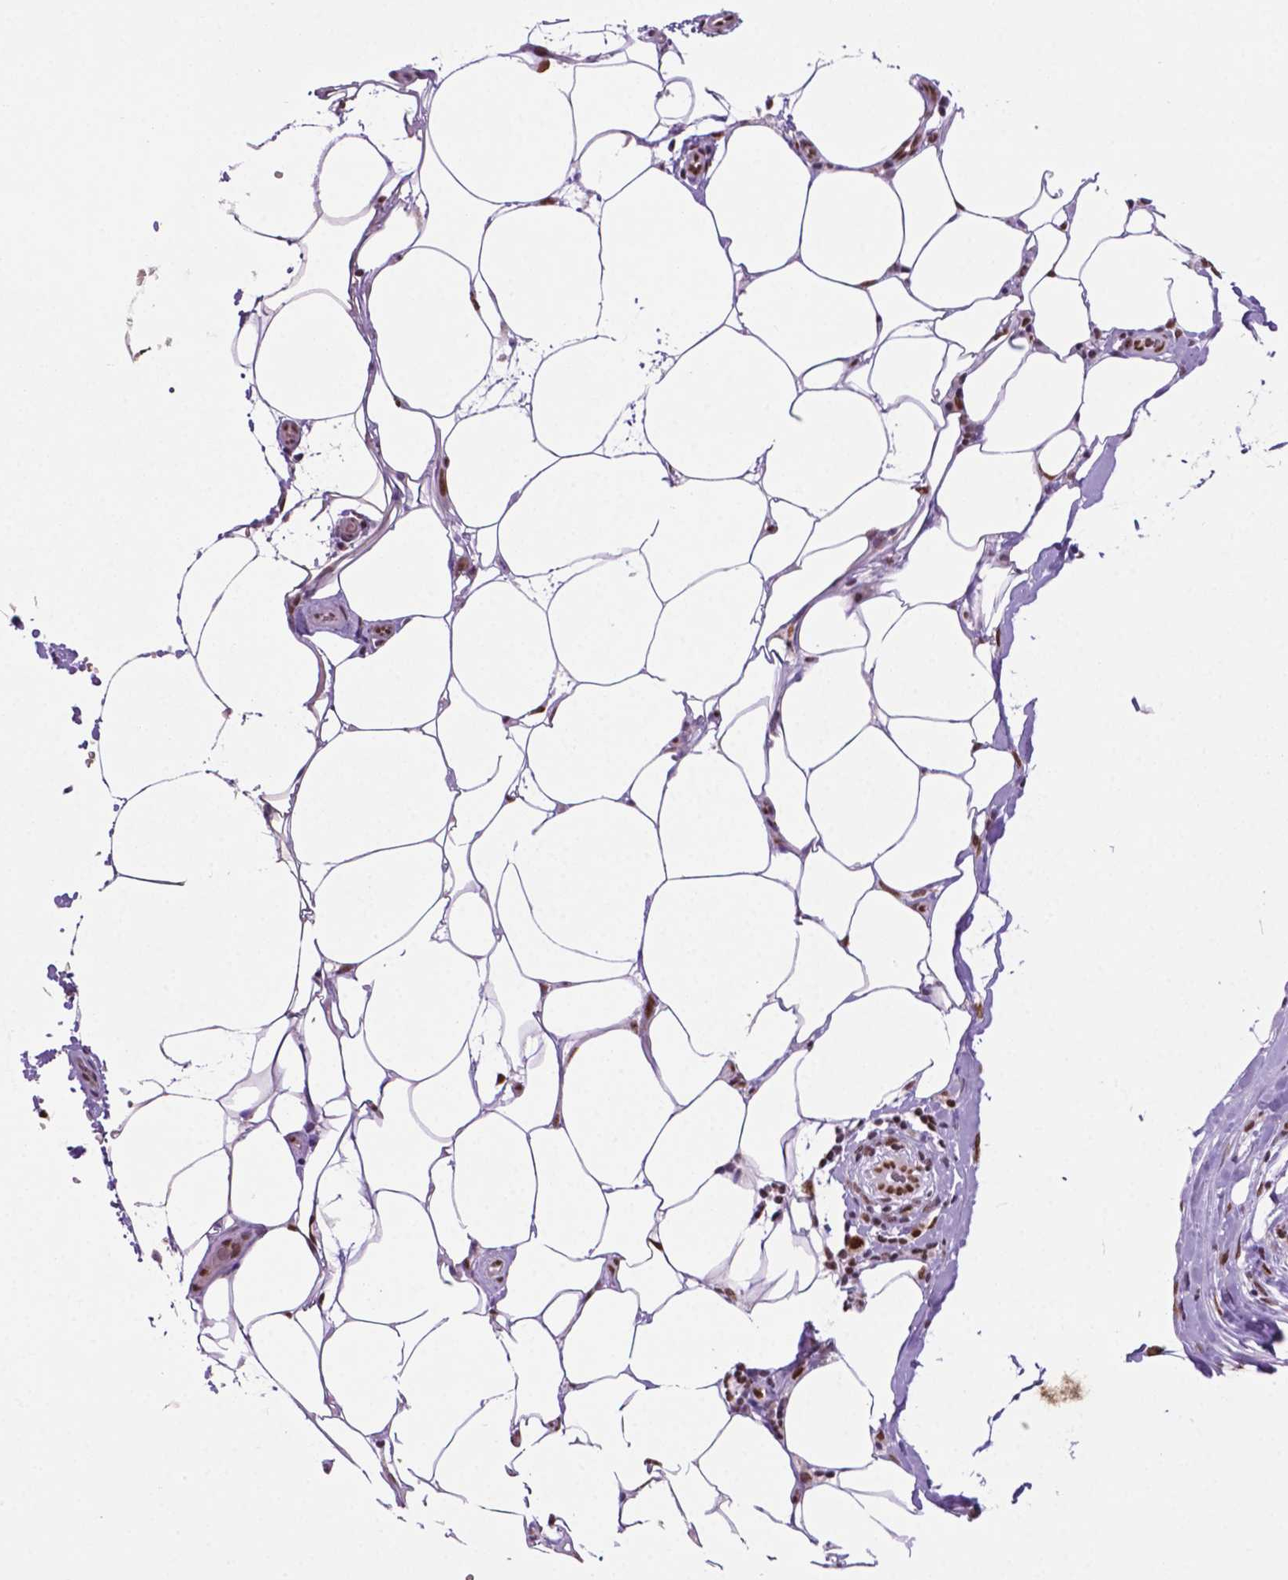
{"staining": {"intensity": "strong", "quantity": ">75%", "location": "nuclear"}, "tissue": "melanoma", "cell_type": "Tumor cells", "image_type": "cancer", "snomed": [{"axis": "morphology", "description": "Malignant melanoma, Metastatic site"}, {"axis": "topography", "description": "Smooth muscle"}], "caption": "Melanoma was stained to show a protein in brown. There is high levels of strong nuclear expression in approximately >75% of tumor cells.", "gene": "MLH1", "patient": {"sex": "male", "age": 41}}